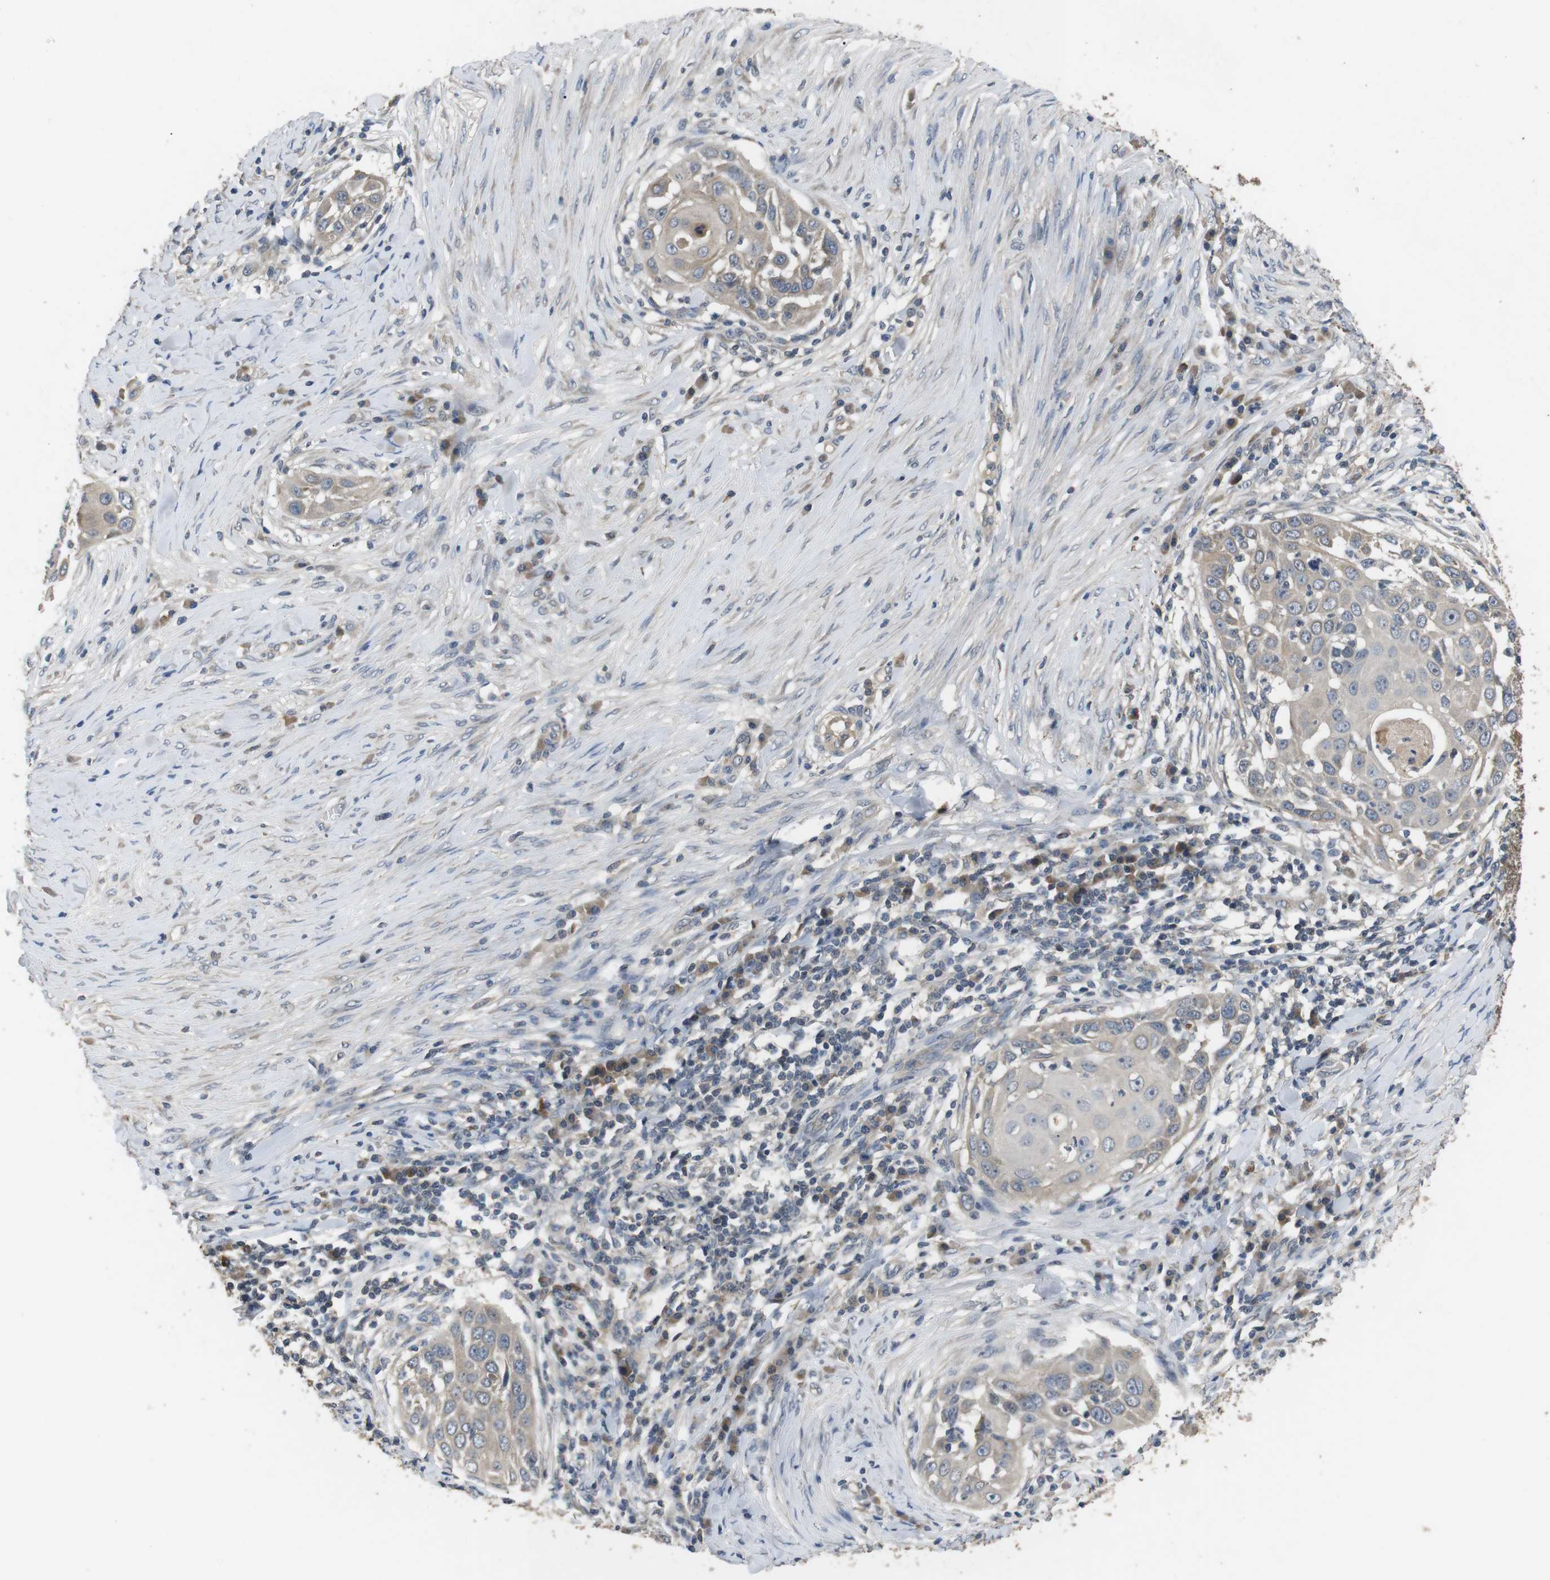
{"staining": {"intensity": "negative", "quantity": "none", "location": "none"}, "tissue": "skin cancer", "cell_type": "Tumor cells", "image_type": "cancer", "snomed": [{"axis": "morphology", "description": "Squamous cell carcinoma, NOS"}, {"axis": "topography", "description": "Skin"}], "caption": "Histopathology image shows no protein staining in tumor cells of skin cancer tissue.", "gene": "ADGRL3", "patient": {"sex": "female", "age": 44}}